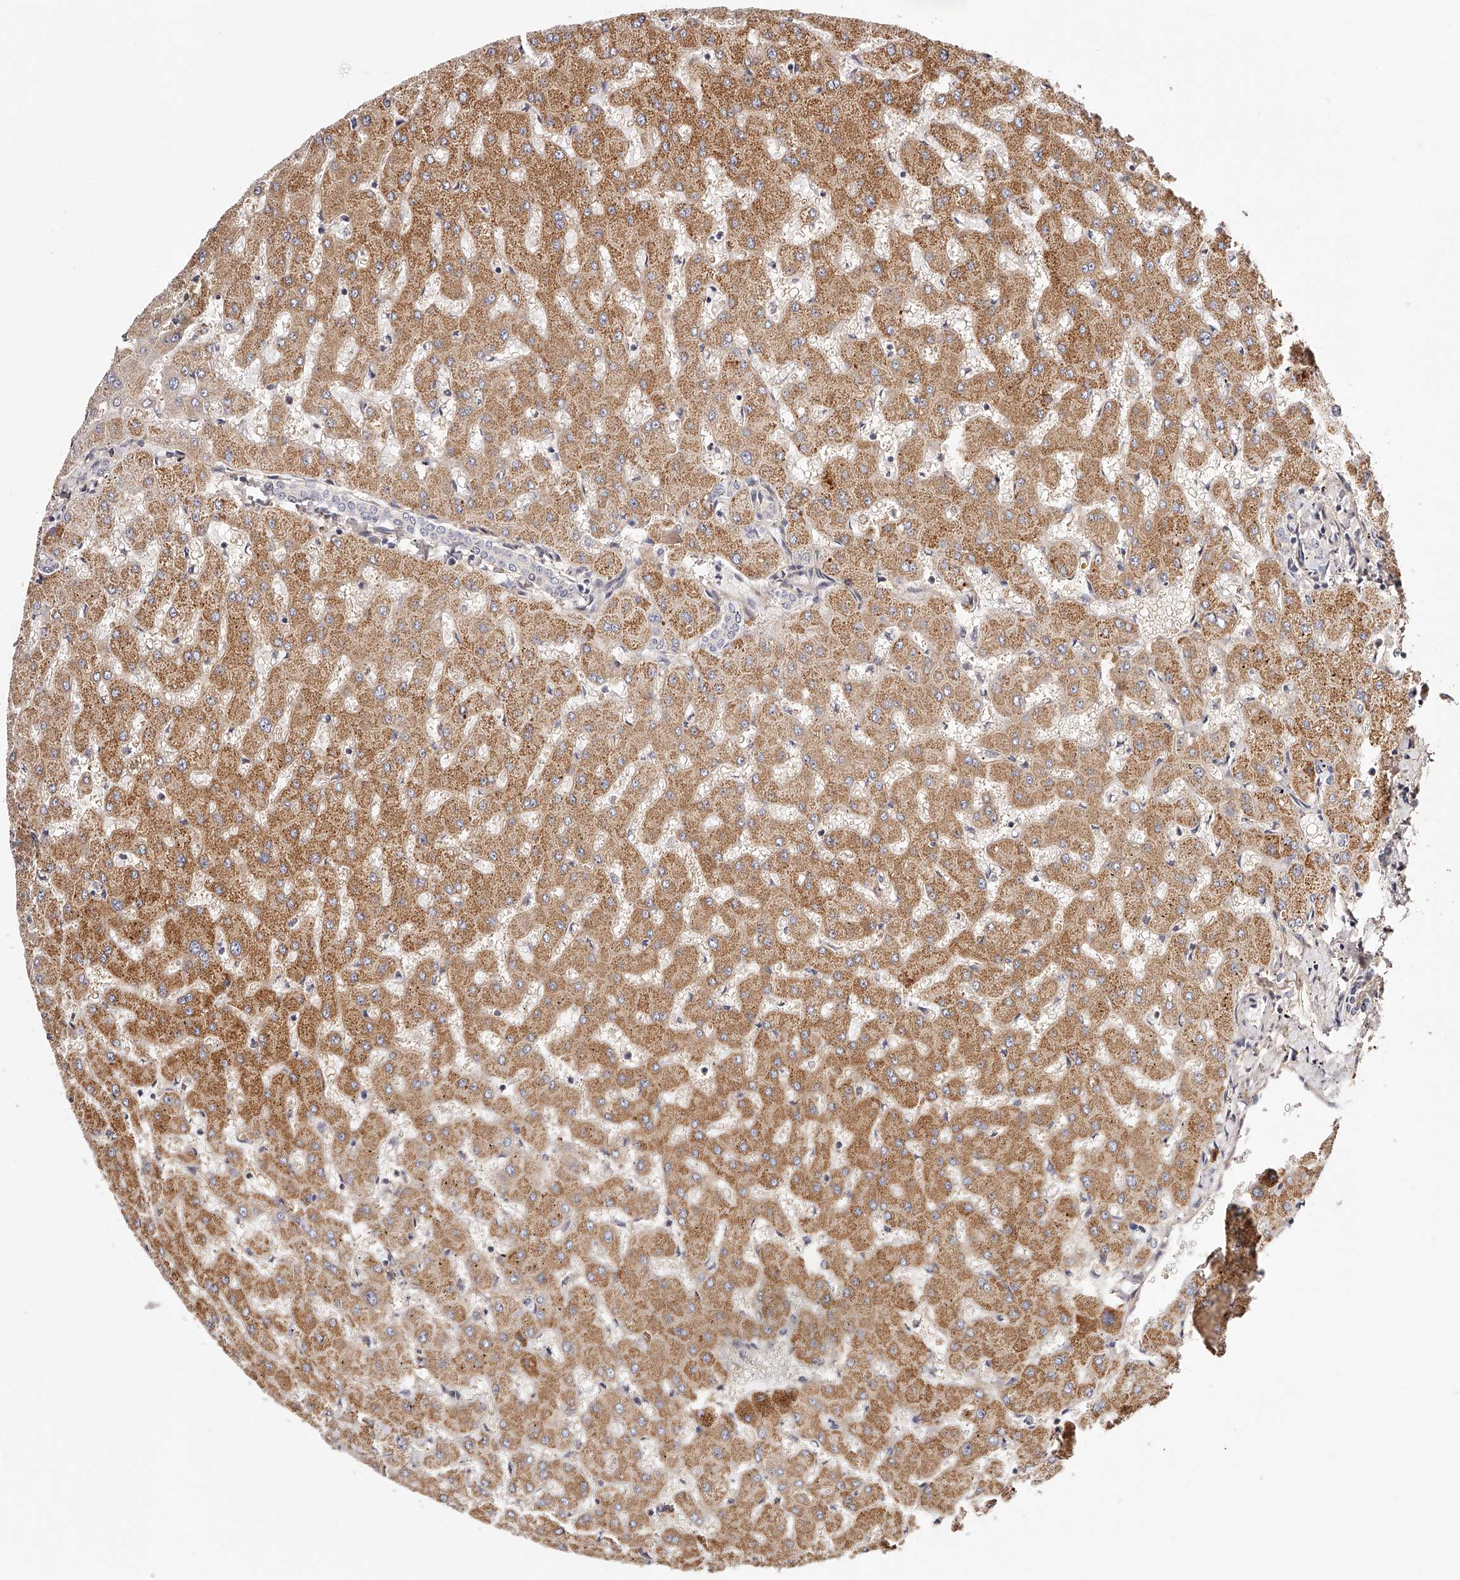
{"staining": {"intensity": "negative", "quantity": "none", "location": "none"}, "tissue": "liver", "cell_type": "Cholangiocytes", "image_type": "normal", "snomed": [{"axis": "morphology", "description": "Normal tissue, NOS"}, {"axis": "topography", "description": "Liver"}], "caption": "Immunohistochemical staining of benign liver exhibits no significant staining in cholangiocytes. (Stains: DAB IHC with hematoxylin counter stain, Microscopy: brightfield microscopy at high magnification).", "gene": "ZNF502", "patient": {"sex": "female", "age": 63}}